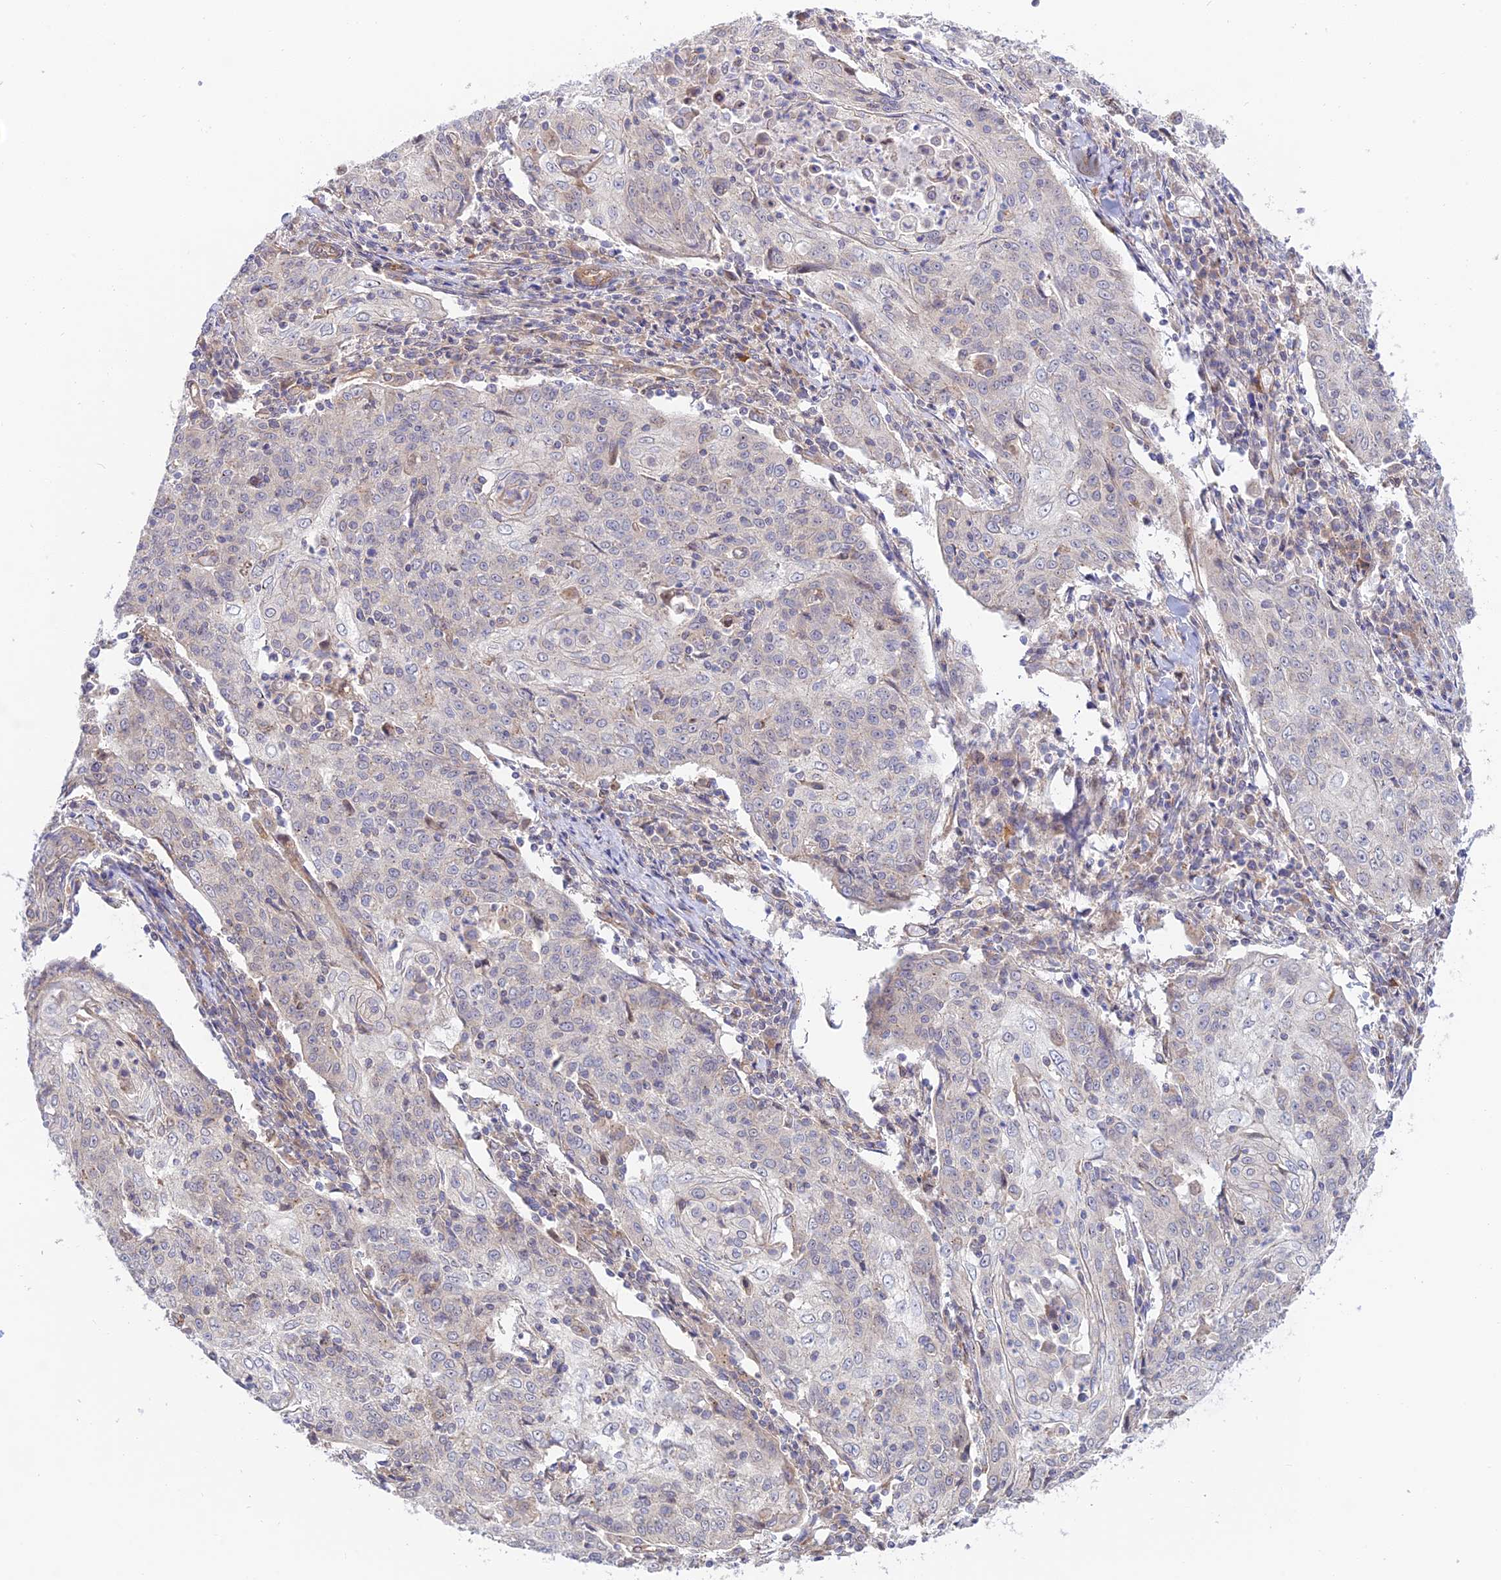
{"staining": {"intensity": "negative", "quantity": "none", "location": "none"}, "tissue": "cervical cancer", "cell_type": "Tumor cells", "image_type": "cancer", "snomed": [{"axis": "morphology", "description": "Squamous cell carcinoma, NOS"}, {"axis": "topography", "description": "Cervix"}], "caption": "Human squamous cell carcinoma (cervical) stained for a protein using immunohistochemistry (IHC) reveals no expression in tumor cells.", "gene": "KCNAB1", "patient": {"sex": "female", "age": 48}}